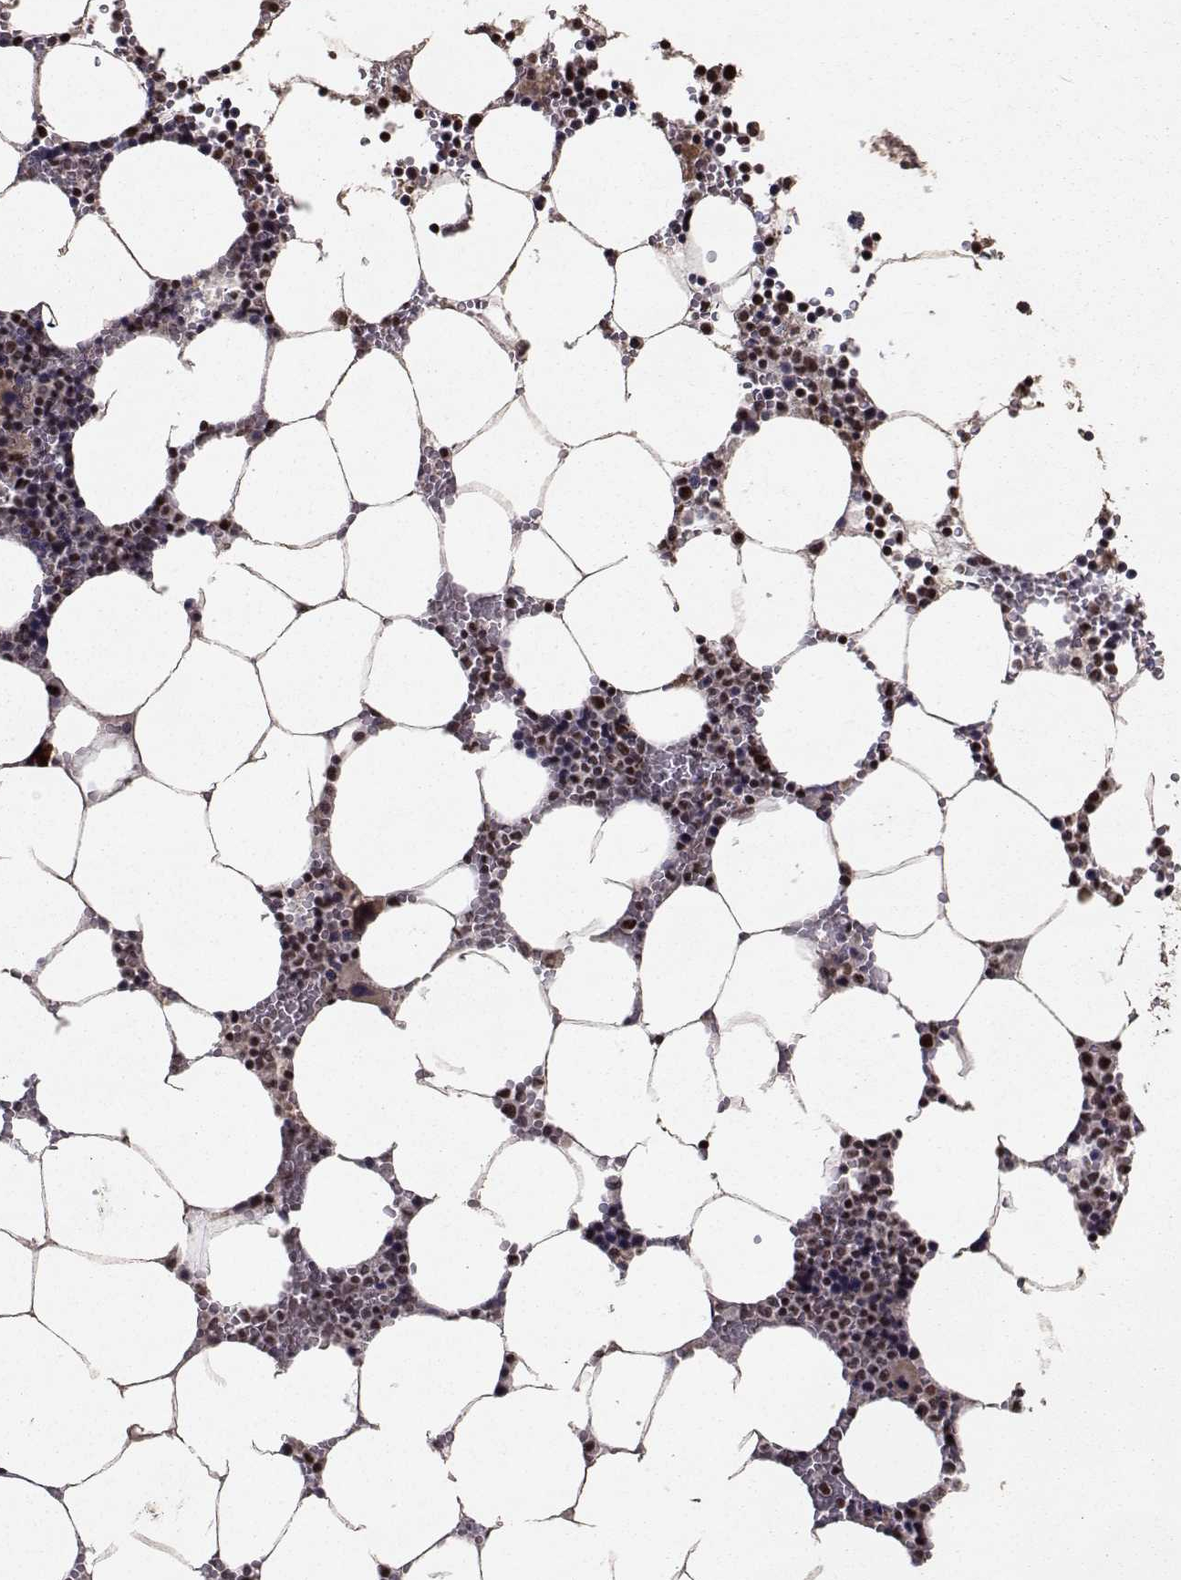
{"staining": {"intensity": "strong", "quantity": "25%-75%", "location": "nuclear"}, "tissue": "bone marrow", "cell_type": "Hematopoietic cells", "image_type": "normal", "snomed": [{"axis": "morphology", "description": "Normal tissue, NOS"}, {"axis": "topography", "description": "Bone marrow"}], "caption": "Hematopoietic cells demonstrate high levels of strong nuclear staining in approximately 25%-75% of cells in benign human bone marrow.", "gene": "SF1", "patient": {"sex": "female", "age": 64}}